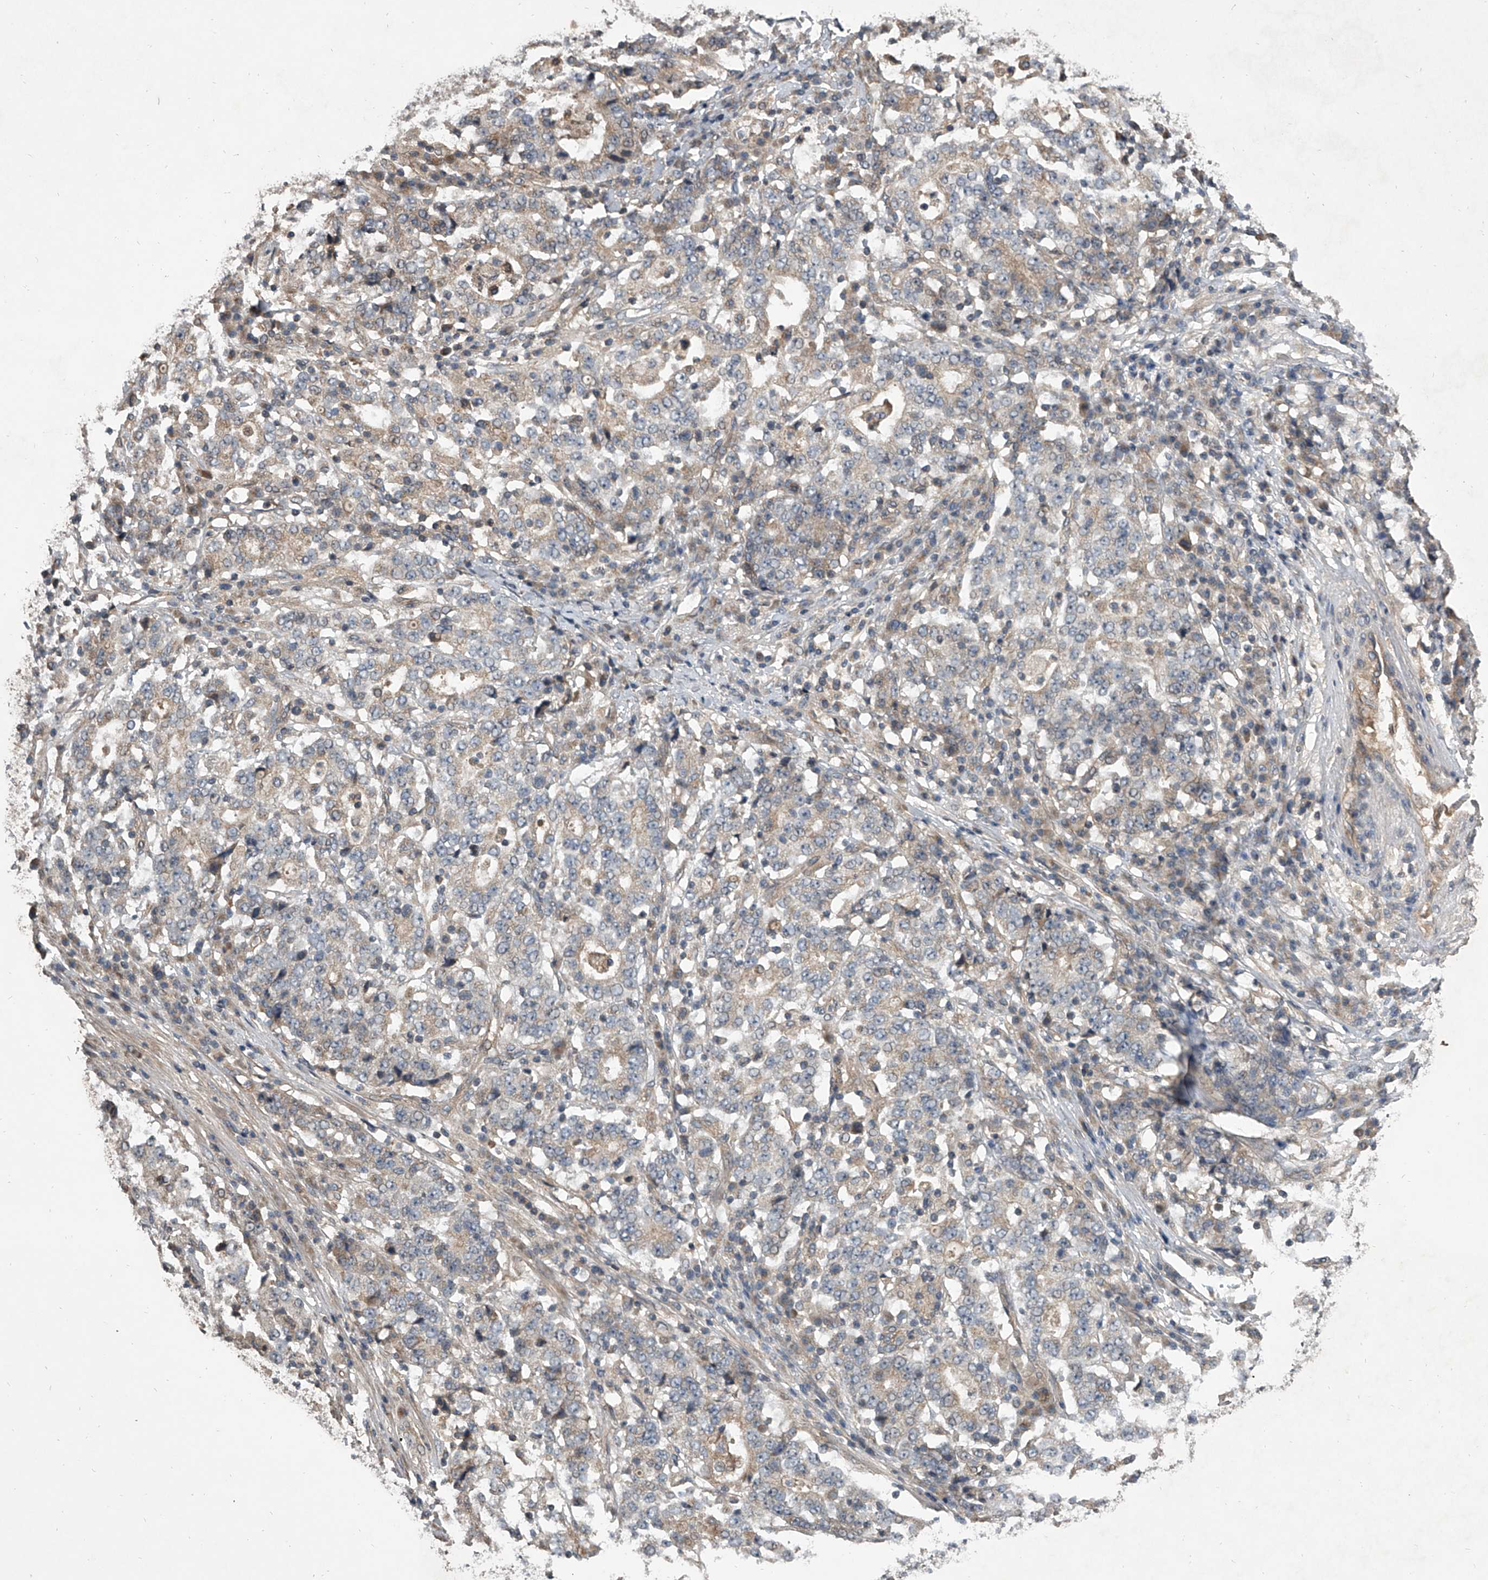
{"staining": {"intensity": "weak", "quantity": "25%-75%", "location": "cytoplasmic/membranous"}, "tissue": "stomach cancer", "cell_type": "Tumor cells", "image_type": "cancer", "snomed": [{"axis": "morphology", "description": "Adenocarcinoma, NOS"}, {"axis": "topography", "description": "Stomach"}], "caption": "Human stomach cancer stained for a protein (brown) shows weak cytoplasmic/membranous positive expression in about 25%-75% of tumor cells.", "gene": "NFS1", "patient": {"sex": "male", "age": 59}}